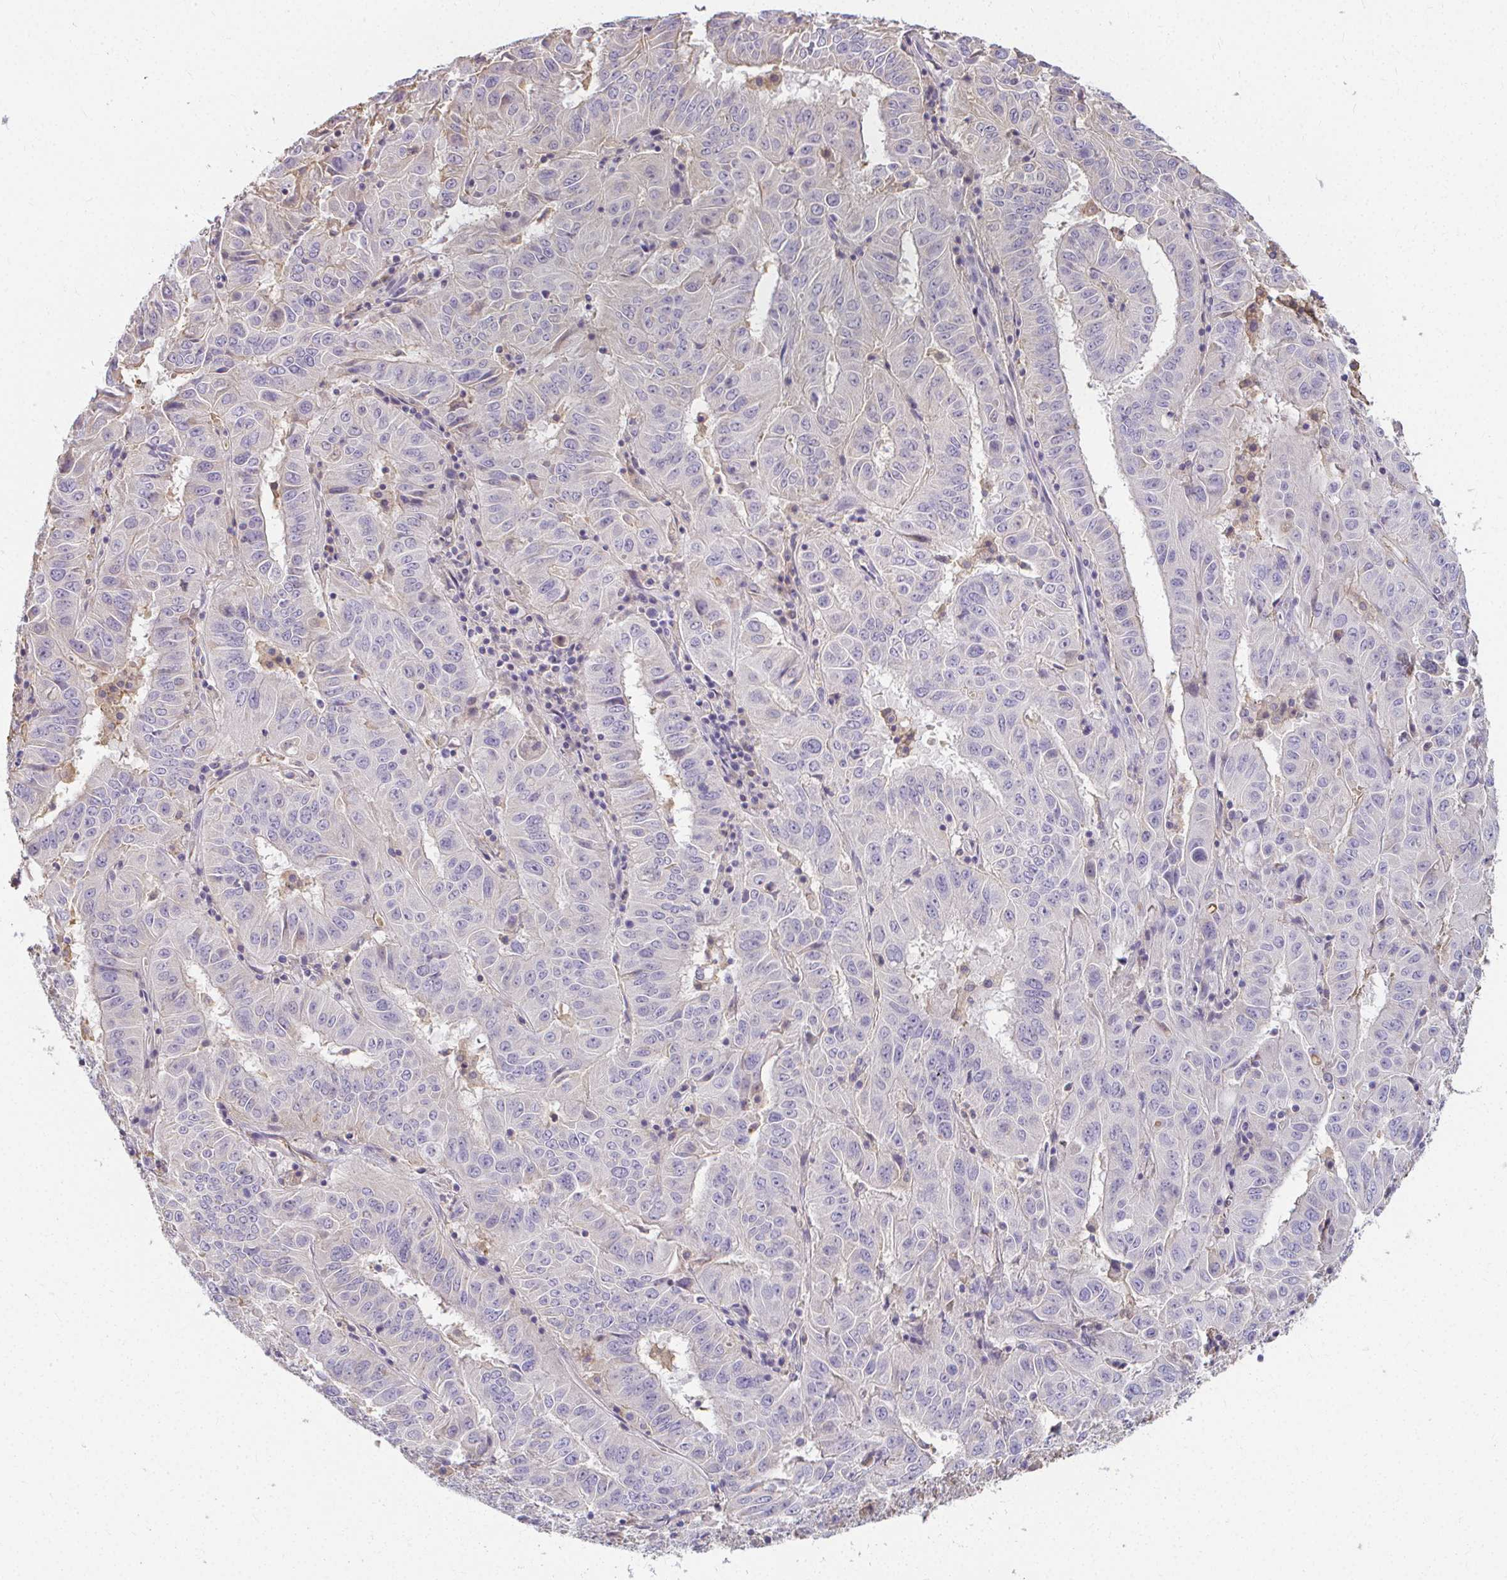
{"staining": {"intensity": "negative", "quantity": "none", "location": "none"}, "tissue": "pancreatic cancer", "cell_type": "Tumor cells", "image_type": "cancer", "snomed": [{"axis": "morphology", "description": "Adenocarcinoma, NOS"}, {"axis": "topography", "description": "Pancreas"}], "caption": "Micrograph shows no significant protein staining in tumor cells of pancreatic cancer (adenocarcinoma). (DAB (3,3'-diaminobenzidine) immunohistochemistry (IHC) with hematoxylin counter stain).", "gene": "LOXL4", "patient": {"sex": "male", "age": 63}}